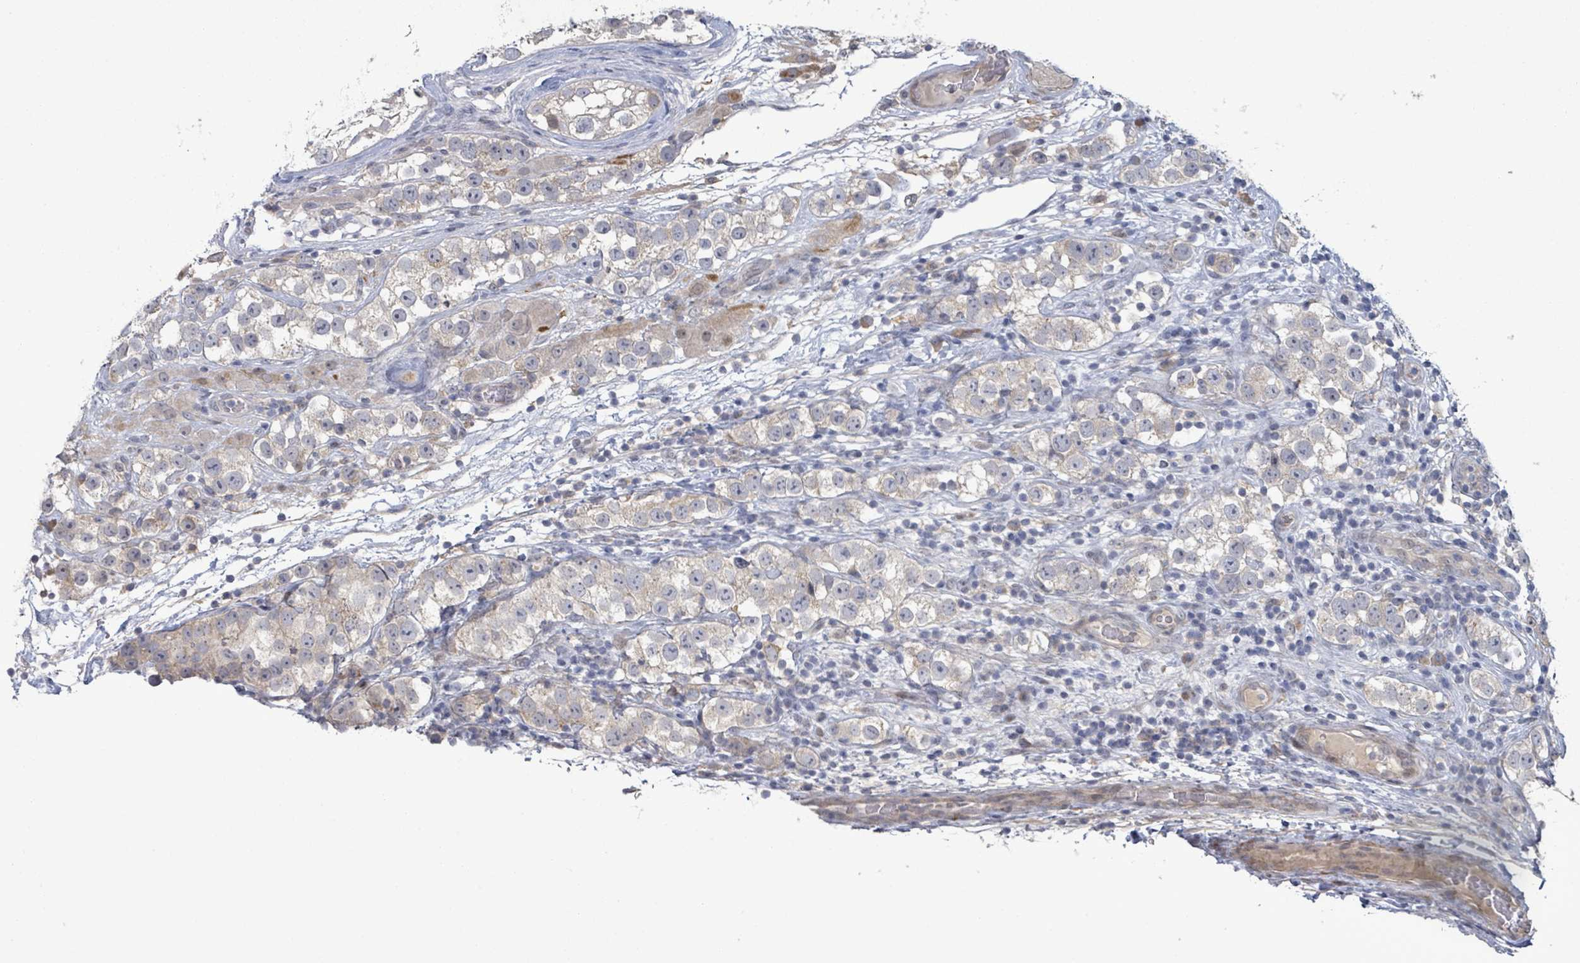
{"staining": {"intensity": "negative", "quantity": "none", "location": "none"}, "tissue": "testis cancer", "cell_type": "Tumor cells", "image_type": "cancer", "snomed": [{"axis": "morphology", "description": "Seminoma, NOS"}, {"axis": "topography", "description": "Testis"}], "caption": "The micrograph shows no significant staining in tumor cells of seminoma (testis).", "gene": "SLIT3", "patient": {"sex": "male", "age": 28}}